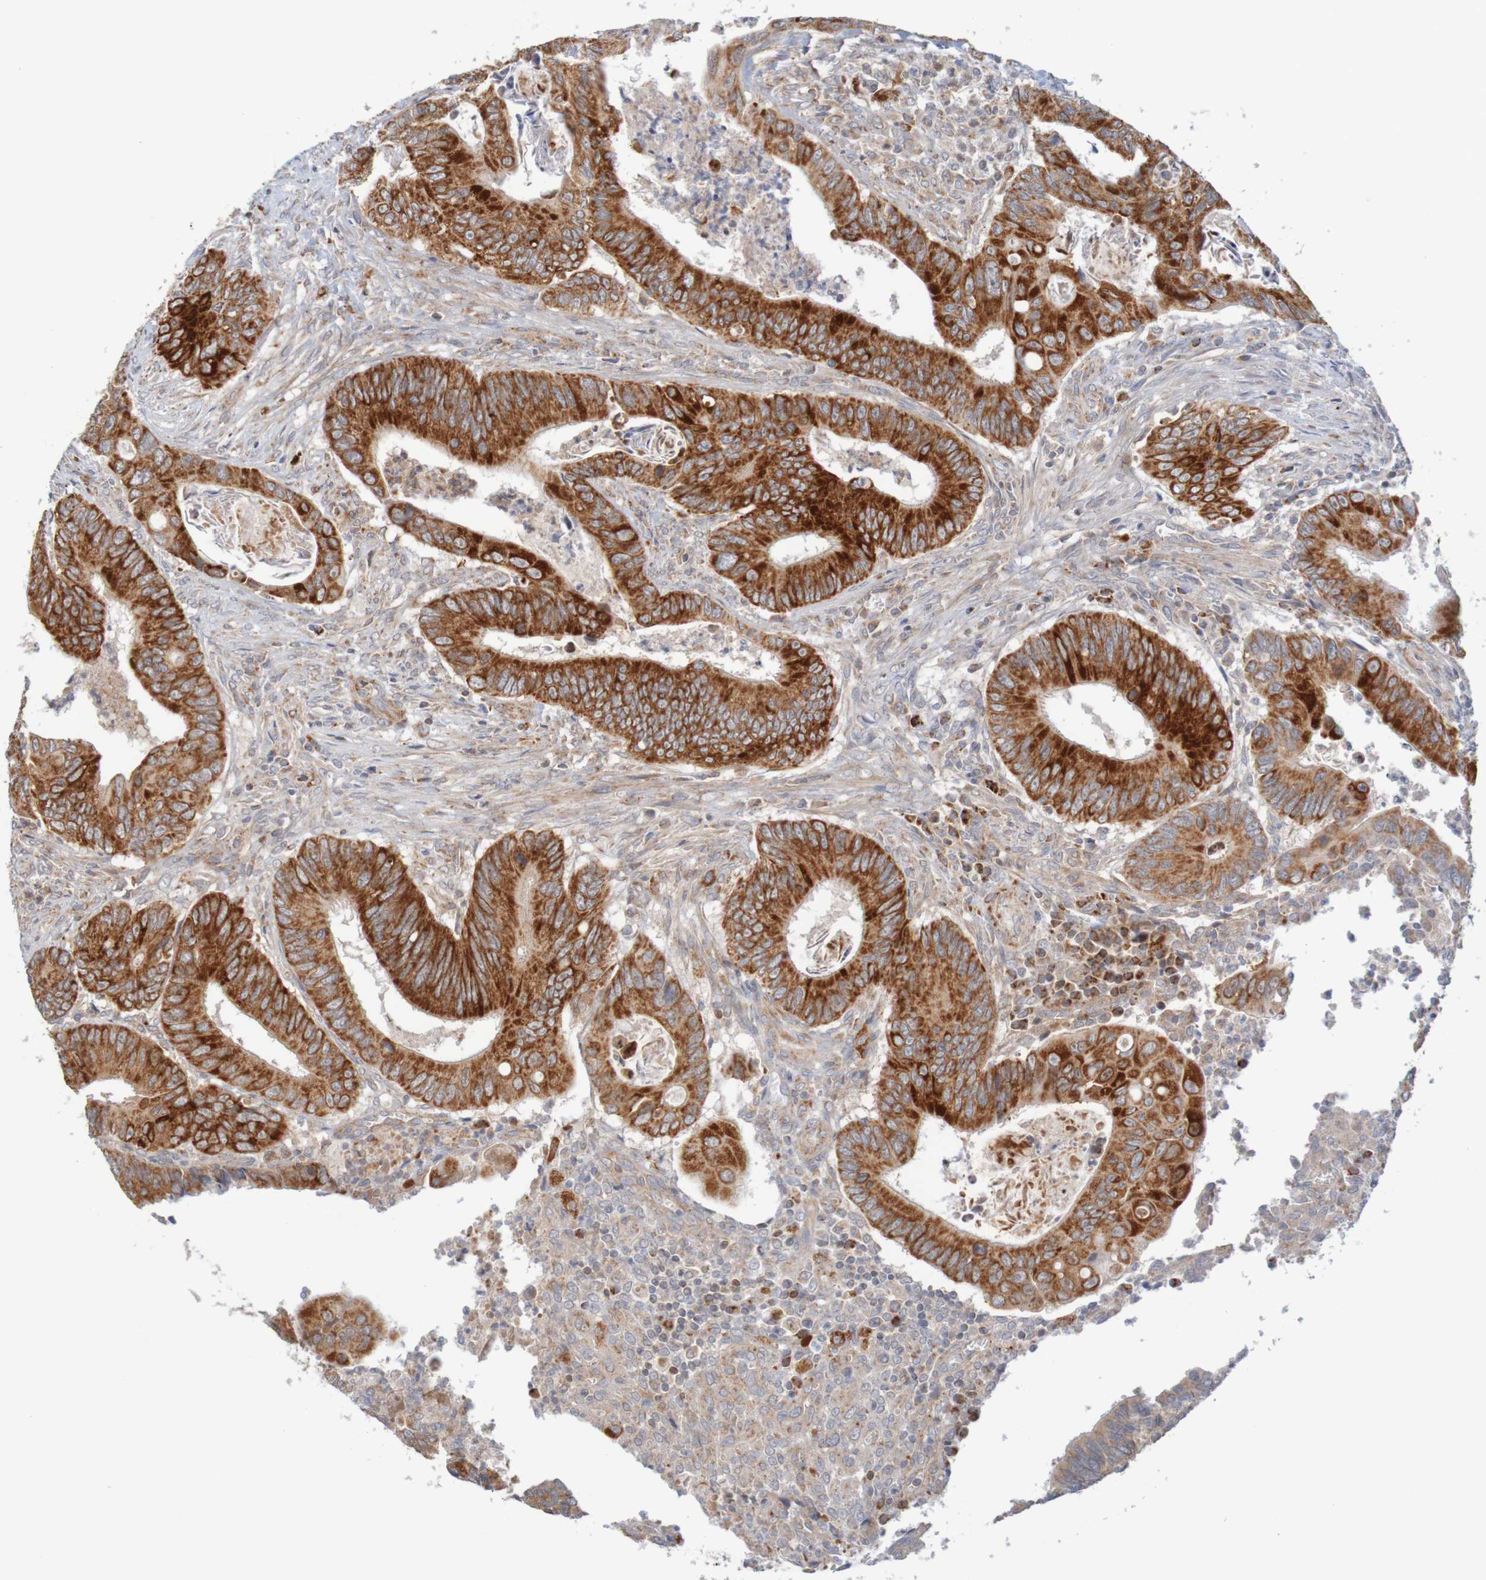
{"staining": {"intensity": "strong", "quantity": ">75%", "location": "cytoplasmic/membranous"}, "tissue": "colorectal cancer", "cell_type": "Tumor cells", "image_type": "cancer", "snomed": [{"axis": "morphology", "description": "Inflammation, NOS"}, {"axis": "morphology", "description": "Adenocarcinoma, NOS"}, {"axis": "topography", "description": "Colon"}], "caption": "This is a micrograph of immunohistochemistry staining of colorectal adenocarcinoma, which shows strong positivity in the cytoplasmic/membranous of tumor cells.", "gene": "NAV2", "patient": {"sex": "male", "age": 72}}